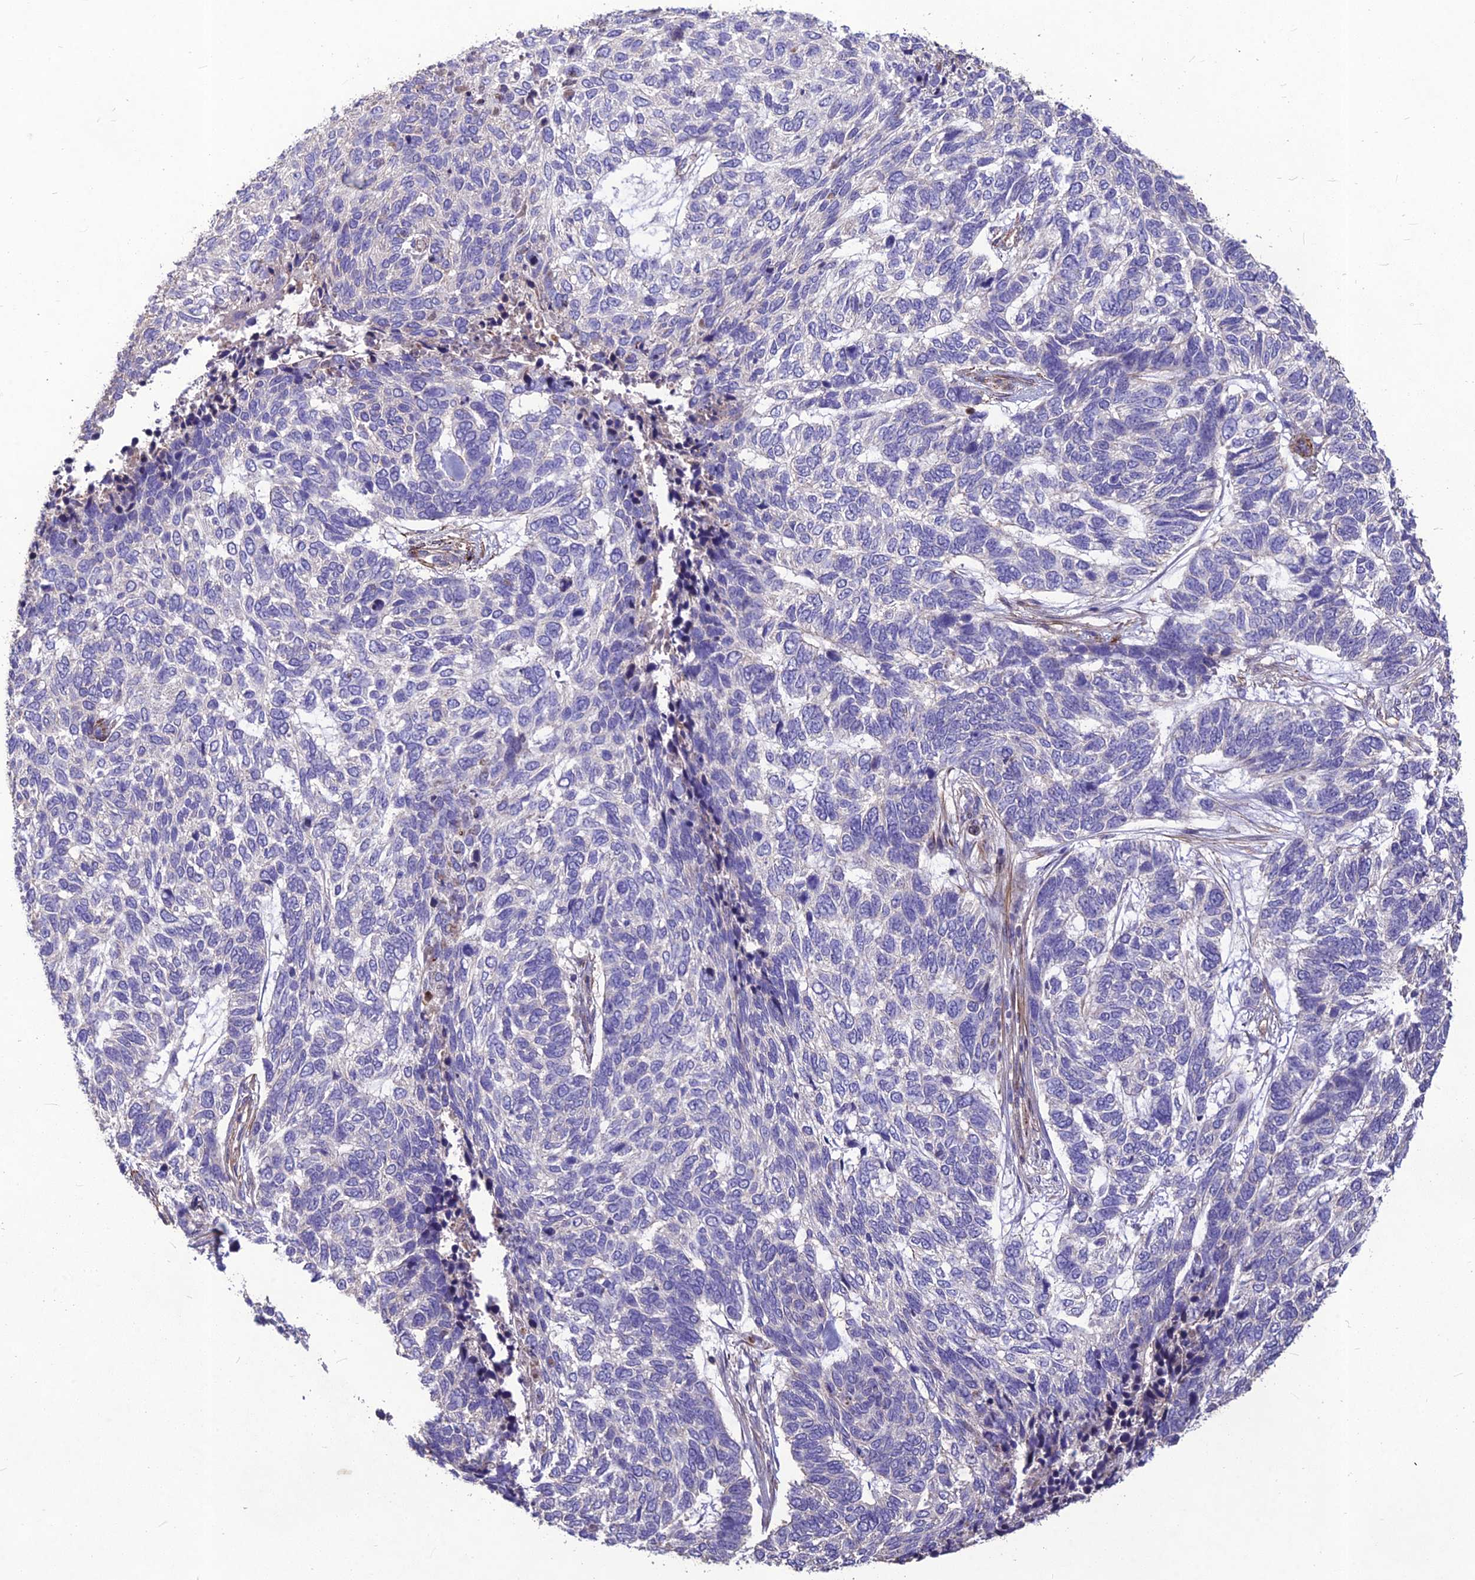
{"staining": {"intensity": "negative", "quantity": "none", "location": "none"}, "tissue": "skin cancer", "cell_type": "Tumor cells", "image_type": "cancer", "snomed": [{"axis": "morphology", "description": "Basal cell carcinoma"}, {"axis": "topography", "description": "Skin"}], "caption": "Immunohistochemical staining of human skin basal cell carcinoma demonstrates no significant staining in tumor cells.", "gene": "CLUH", "patient": {"sex": "female", "age": 65}}